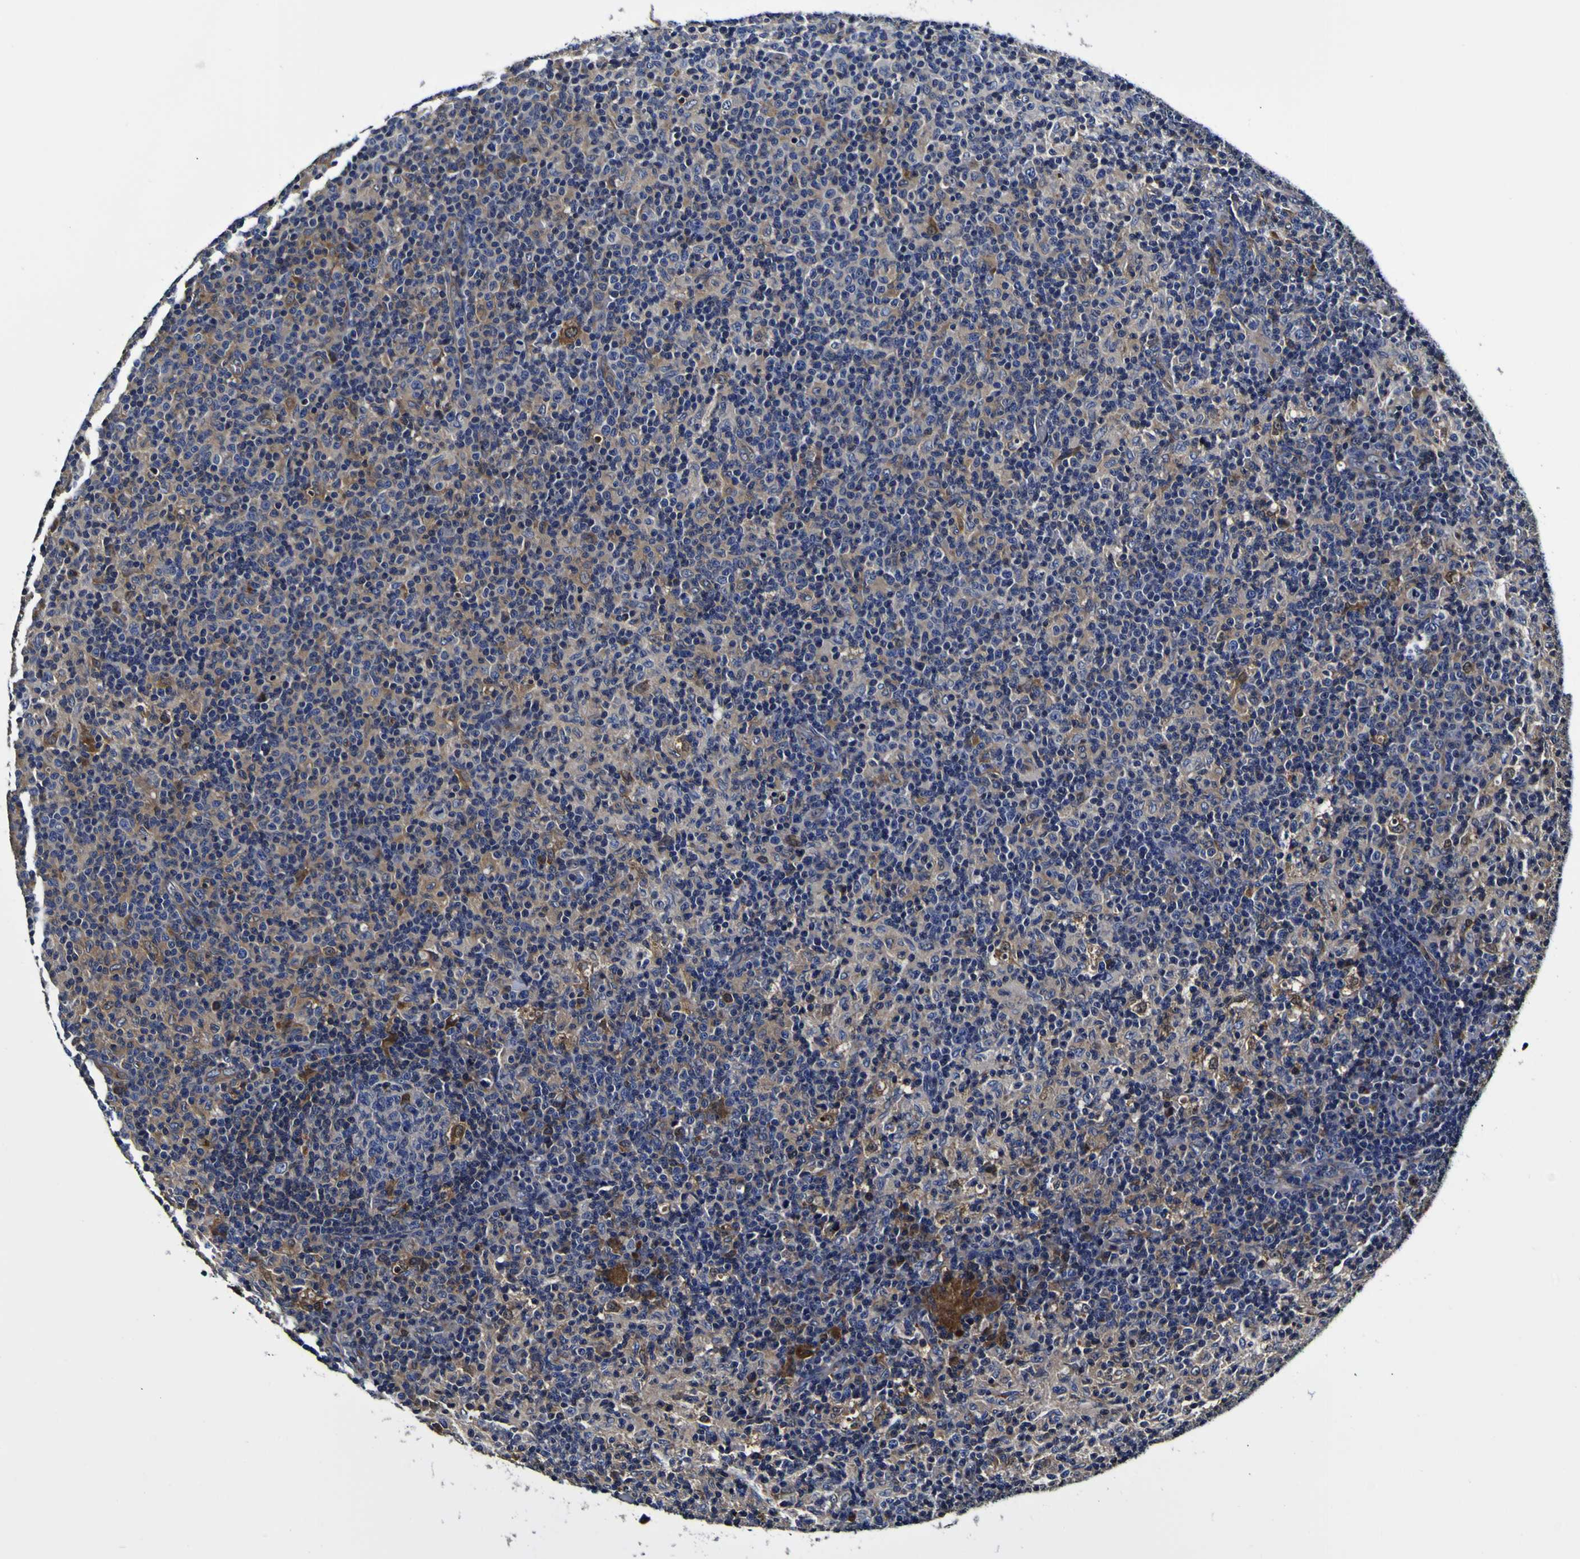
{"staining": {"intensity": "strong", "quantity": "<25%", "location": "cytoplasmic/membranous"}, "tissue": "lymph node", "cell_type": "Germinal center cells", "image_type": "normal", "snomed": [{"axis": "morphology", "description": "Normal tissue, NOS"}, {"axis": "morphology", "description": "Inflammation, NOS"}, {"axis": "topography", "description": "Lymph node"}], "caption": "DAB immunohistochemical staining of normal human lymph node reveals strong cytoplasmic/membranous protein positivity in about <25% of germinal center cells. (IHC, brightfield microscopy, high magnification).", "gene": "GPX1", "patient": {"sex": "male", "age": 55}}